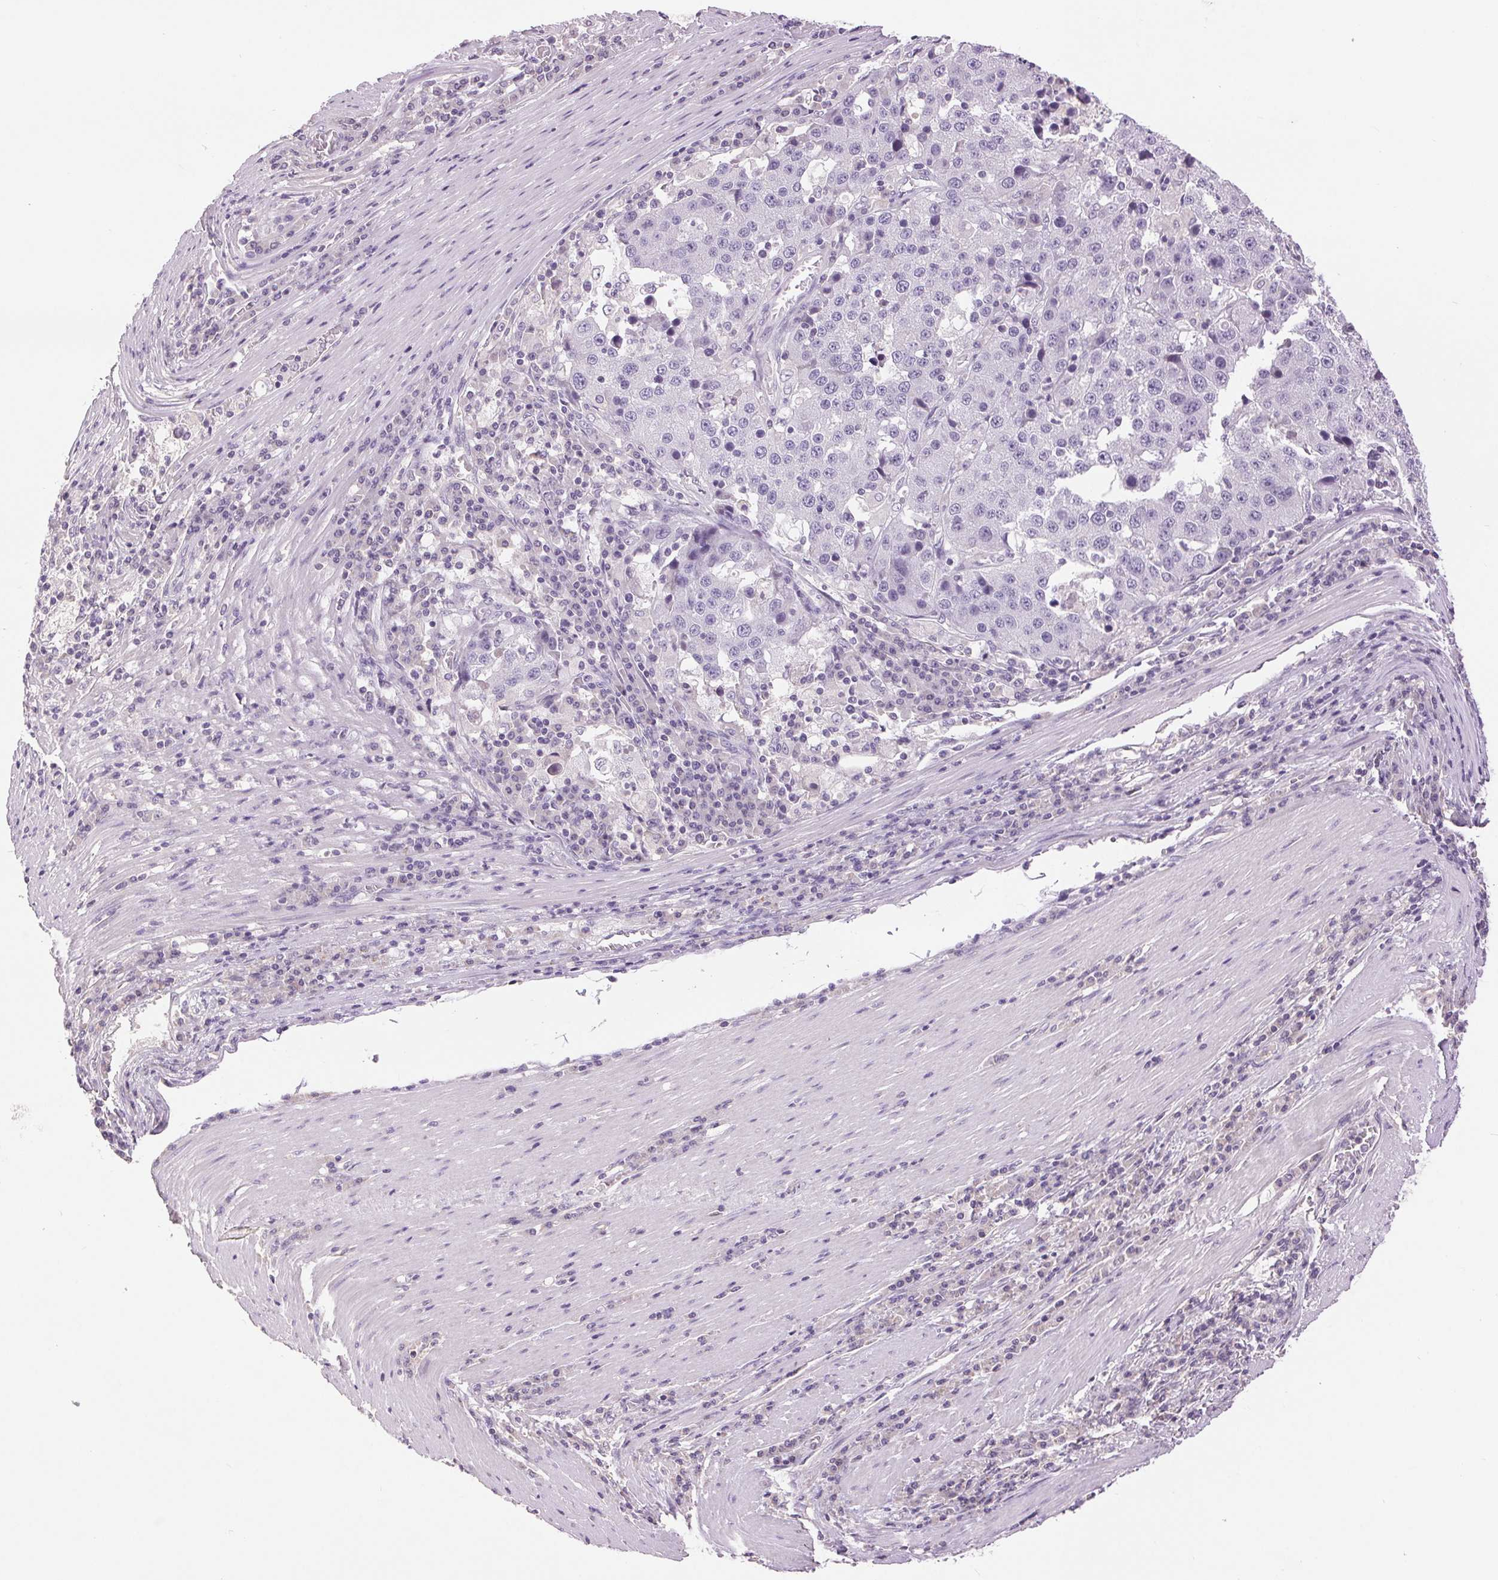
{"staining": {"intensity": "negative", "quantity": "none", "location": "none"}, "tissue": "stomach cancer", "cell_type": "Tumor cells", "image_type": "cancer", "snomed": [{"axis": "morphology", "description": "Adenocarcinoma, NOS"}, {"axis": "topography", "description": "Stomach"}], "caption": "Tumor cells show no significant protein staining in stomach adenocarcinoma.", "gene": "FXYD4", "patient": {"sex": "male", "age": 71}}